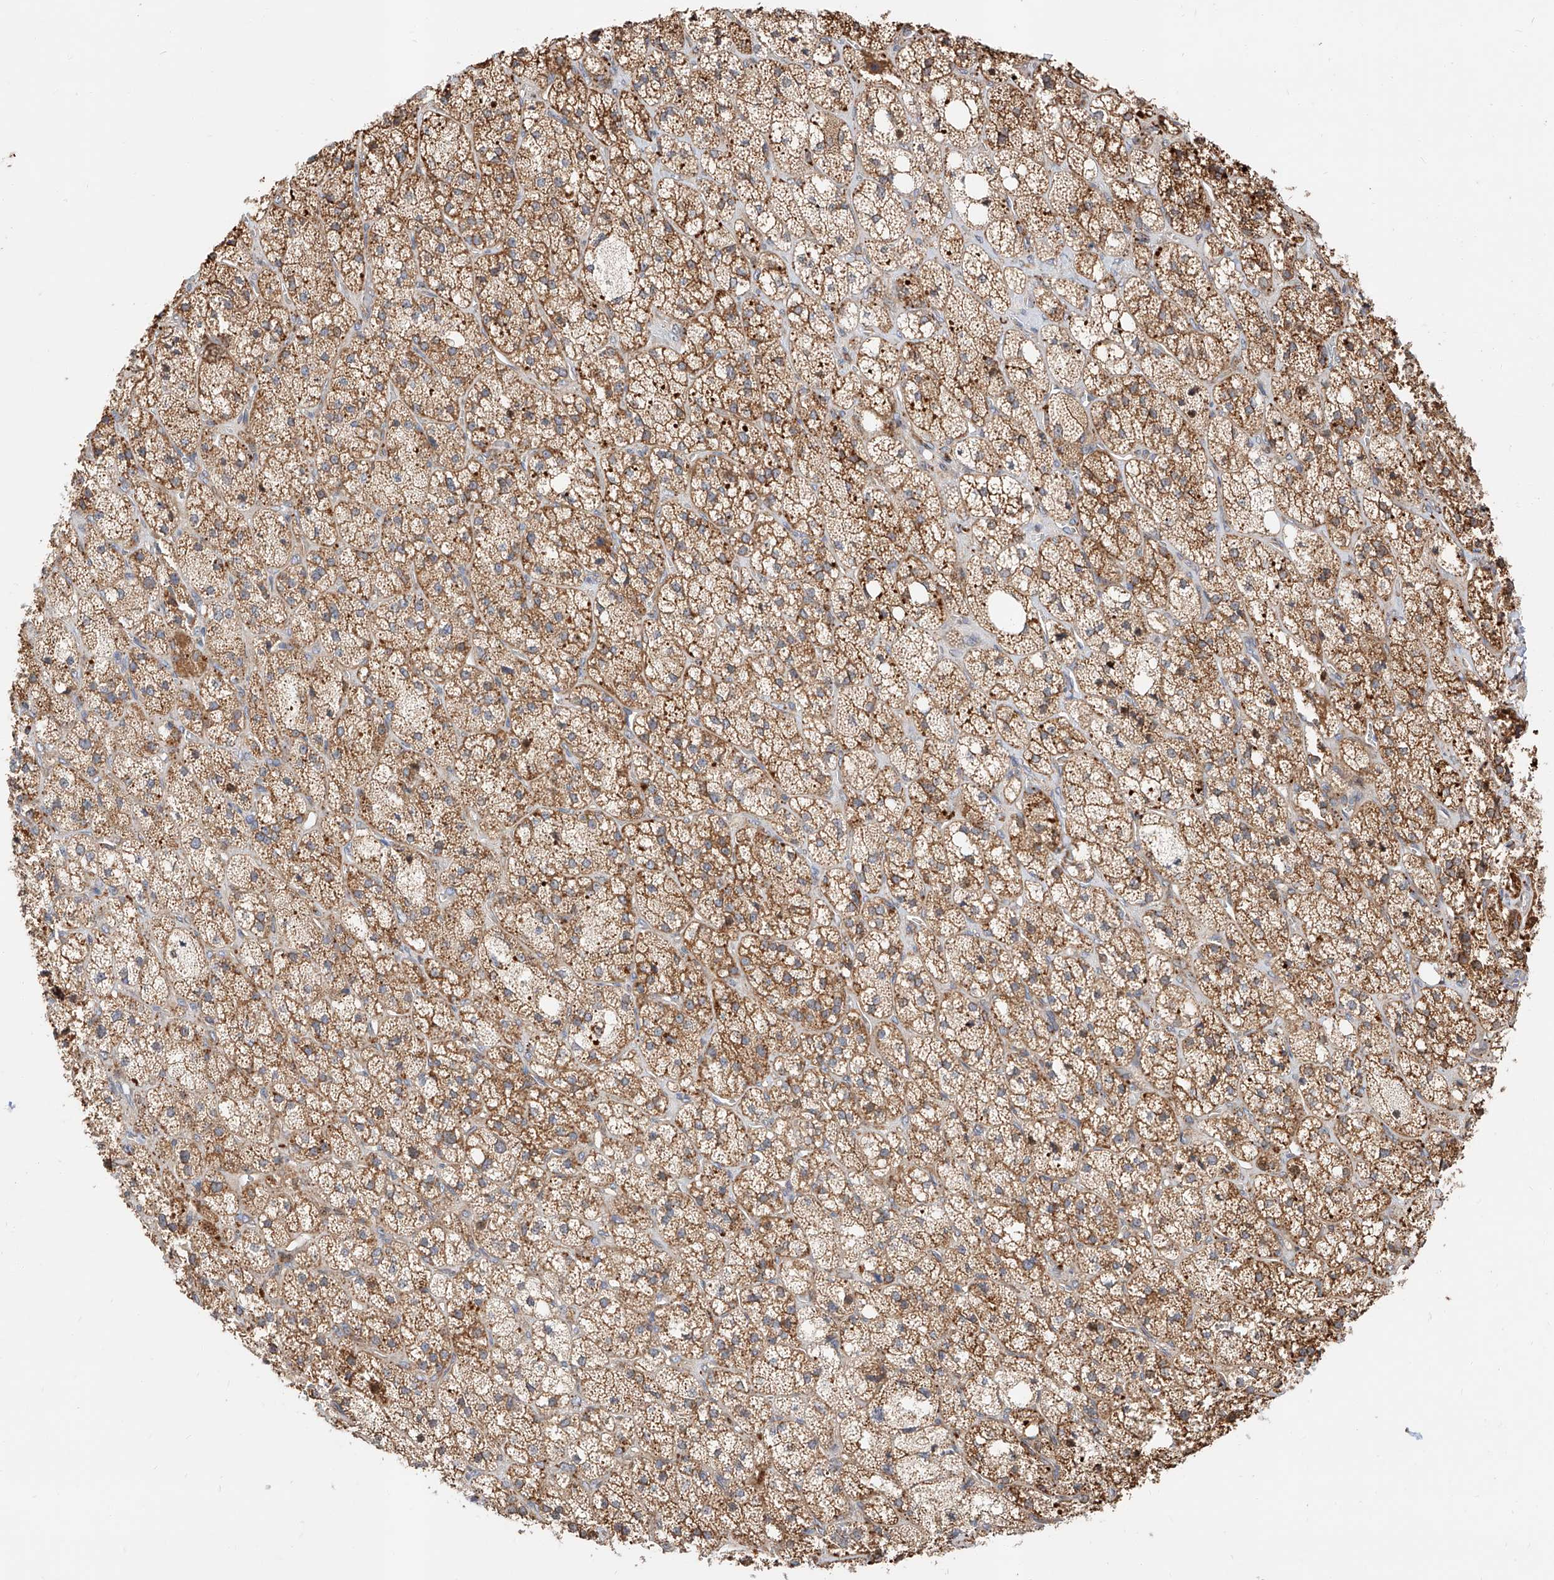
{"staining": {"intensity": "moderate", "quantity": ">75%", "location": "cytoplasmic/membranous"}, "tissue": "adrenal gland", "cell_type": "Glandular cells", "image_type": "normal", "snomed": [{"axis": "morphology", "description": "Normal tissue, NOS"}, {"axis": "topography", "description": "Adrenal gland"}], "caption": "Brown immunohistochemical staining in normal adrenal gland displays moderate cytoplasmic/membranous staining in about >75% of glandular cells.", "gene": "DIRAS3", "patient": {"sex": "male", "age": 61}}